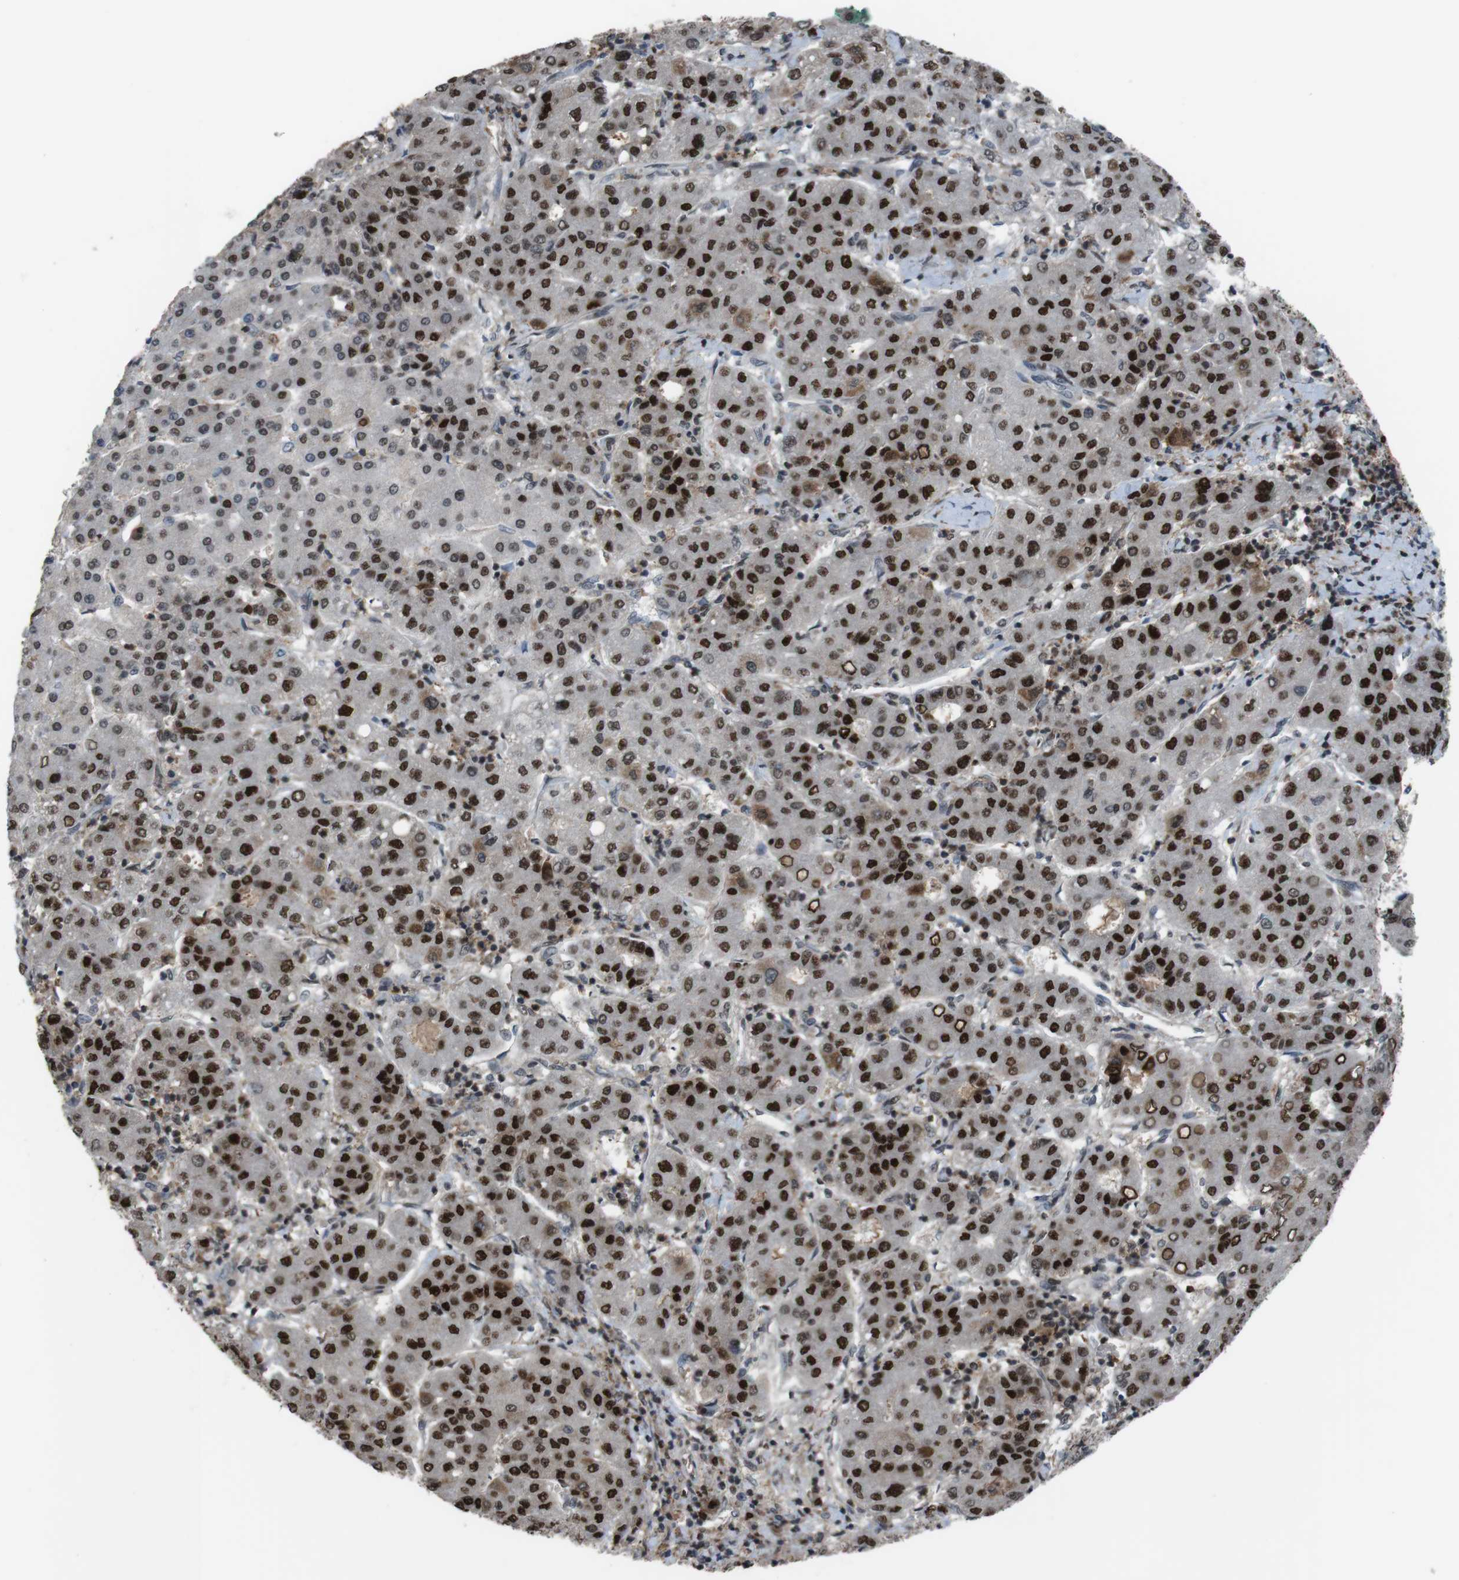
{"staining": {"intensity": "strong", "quantity": ">75%", "location": "nuclear"}, "tissue": "liver cancer", "cell_type": "Tumor cells", "image_type": "cancer", "snomed": [{"axis": "morphology", "description": "Carcinoma, Hepatocellular, NOS"}, {"axis": "topography", "description": "Liver"}], "caption": "Immunohistochemical staining of human liver cancer demonstrates strong nuclear protein expression in about >75% of tumor cells.", "gene": "SUB1", "patient": {"sex": "male", "age": 65}}